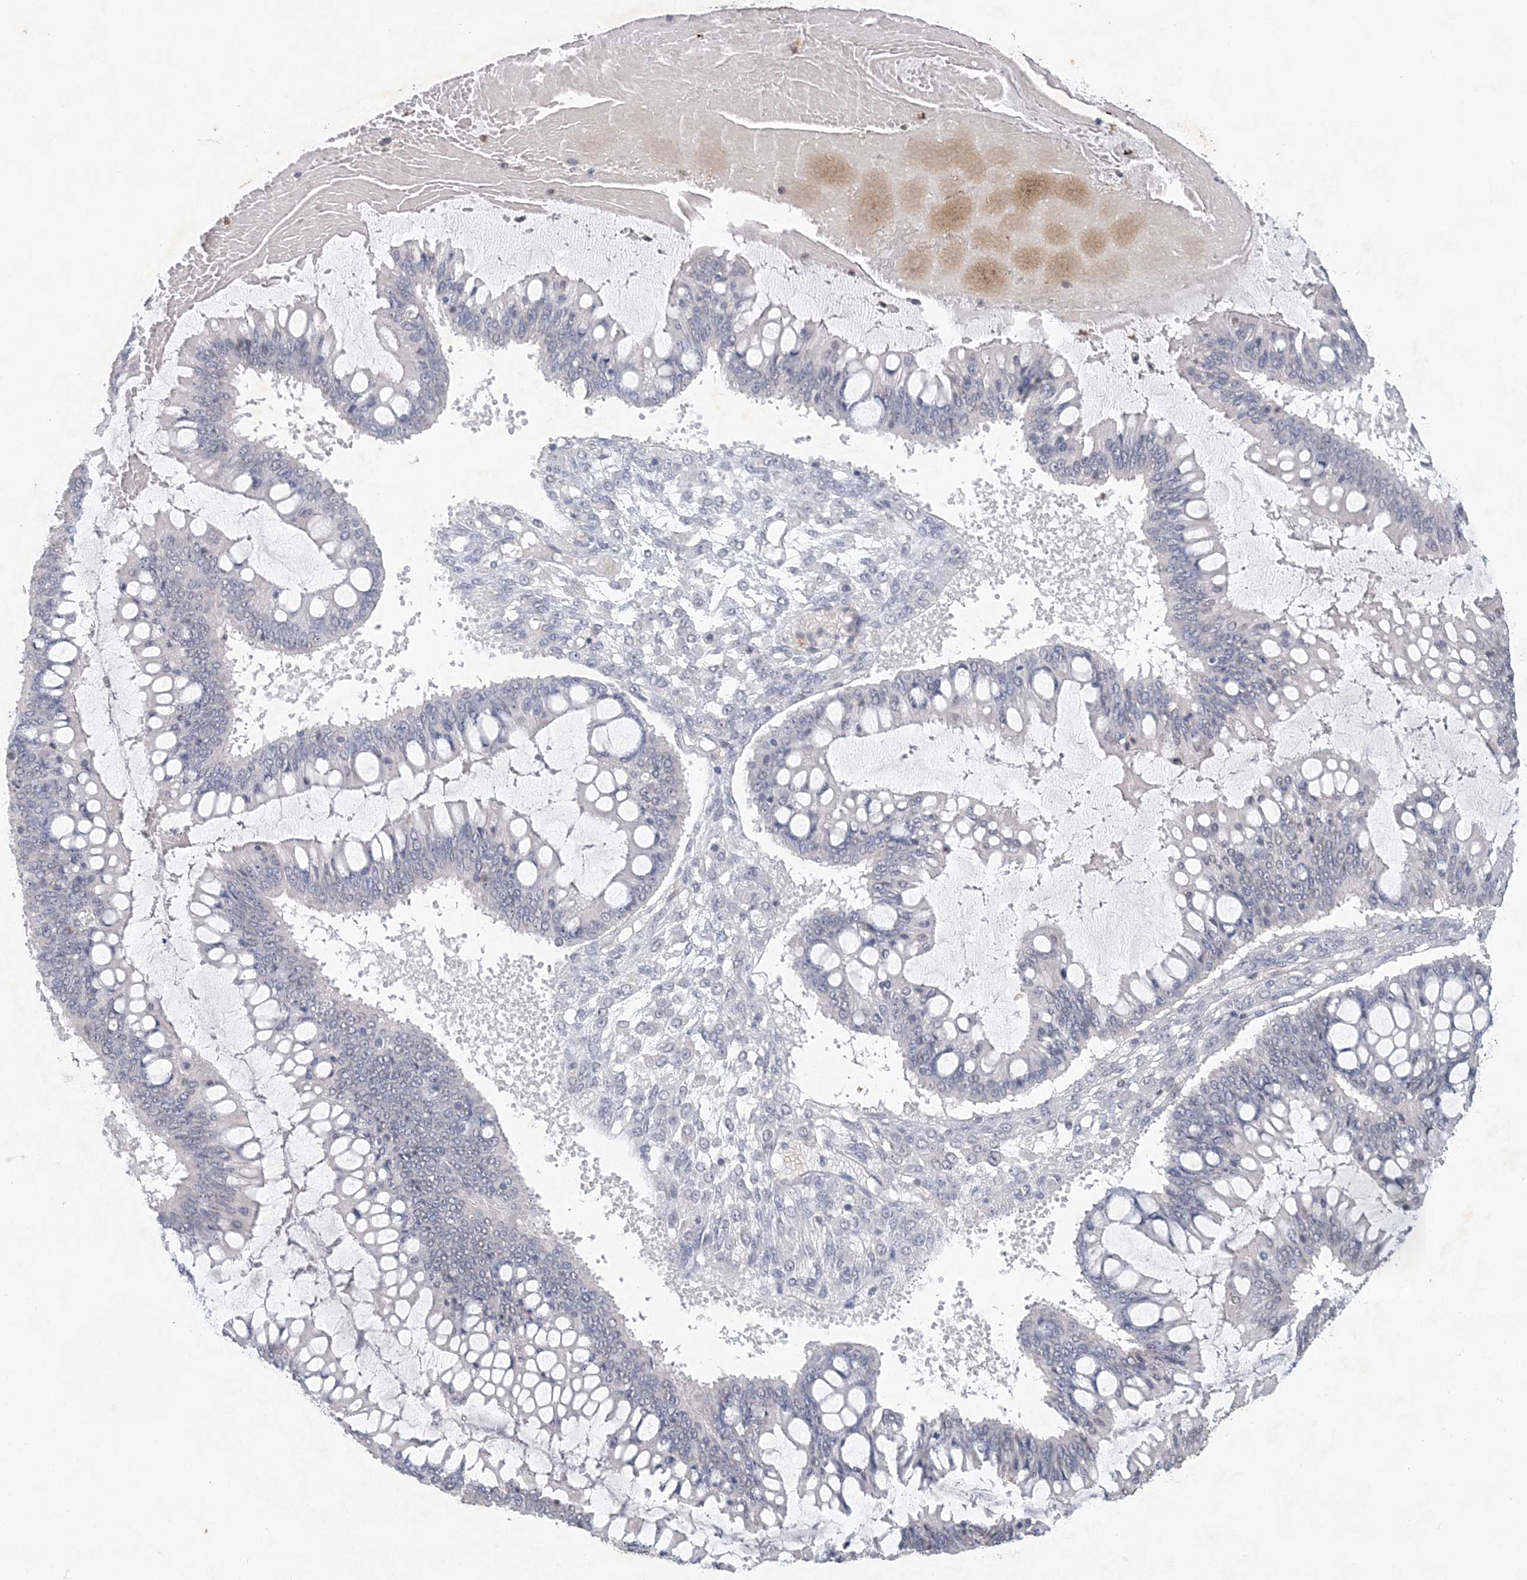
{"staining": {"intensity": "negative", "quantity": "none", "location": "none"}, "tissue": "ovarian cancer", "cell_type": "Tumor cells", "image_type": "cancer", "snomed": [{"axis": "morphology", "description": "Cystadenocarcinoma, mucinous, NOS"}, {"axis": "topography", "description": "Ovary"}], "caption": "Human ovarian cancer stained for a protein using immunohistochemistry displays no staining in tumor cells.", "gene": "PDCD1", "patient": {"sex": "female", "age": 73}}